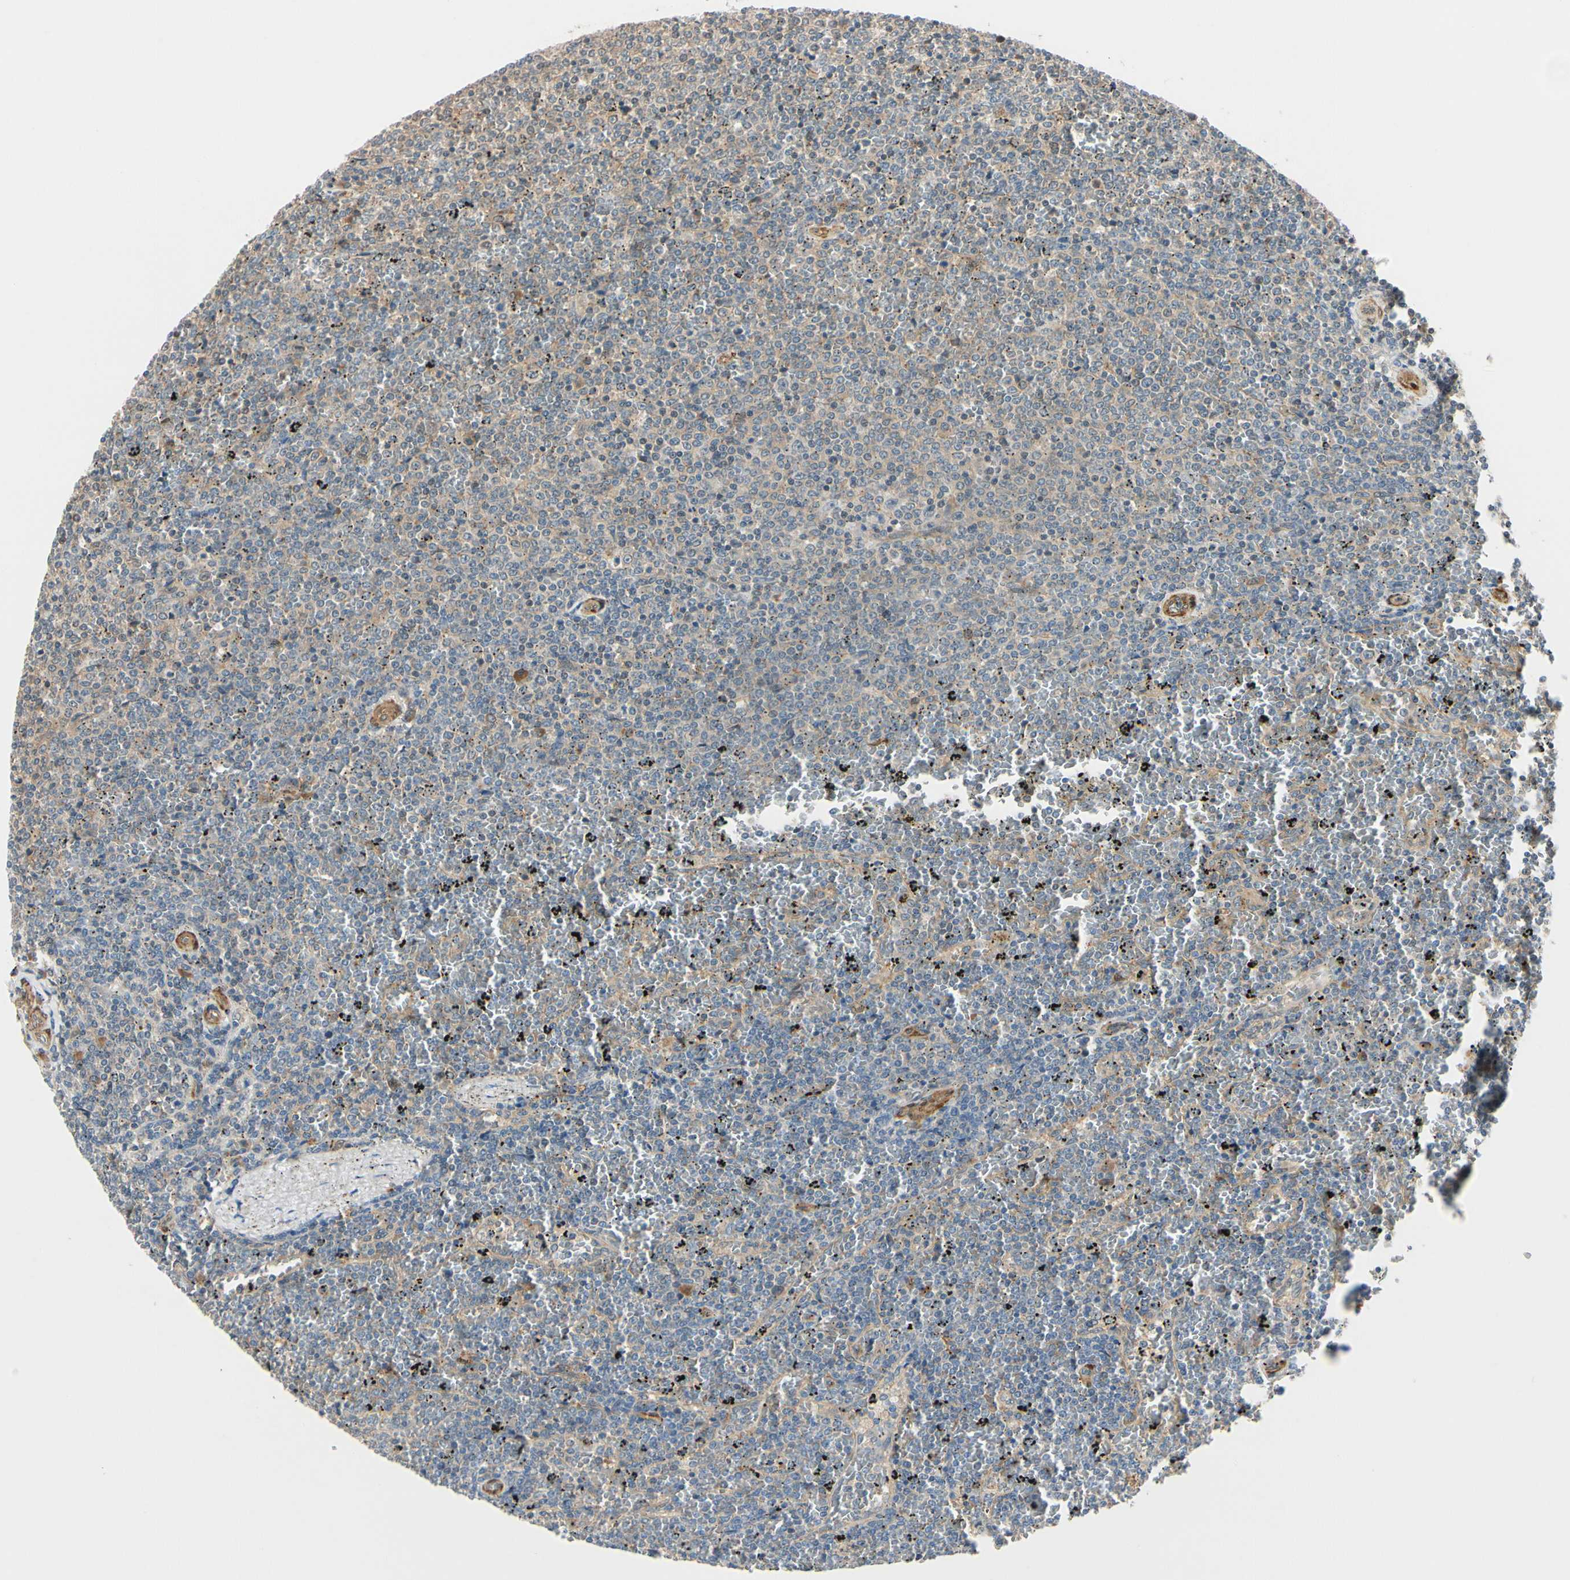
{"staining": {"intensity": "weak", "quantity": ">75%", "location": "cytoplasmic/membranous"}, "tissue": "lymphoma", "cell_type": "Tumor cells", "image_type": "cancer", "snomed": [{"axis": "morphology", "description": "Malignant lymphoma, non-Hodgkin's type, Low grade"}, {"axis": "topography", "description": "Spleen"}], "caption": "A brown stain shows weak cytoplasmic/membranous staining of a protein in human lymphoma tumor cells.", "gene": "RASGRF1", "patient": {"sex": "female", "age": 77}}